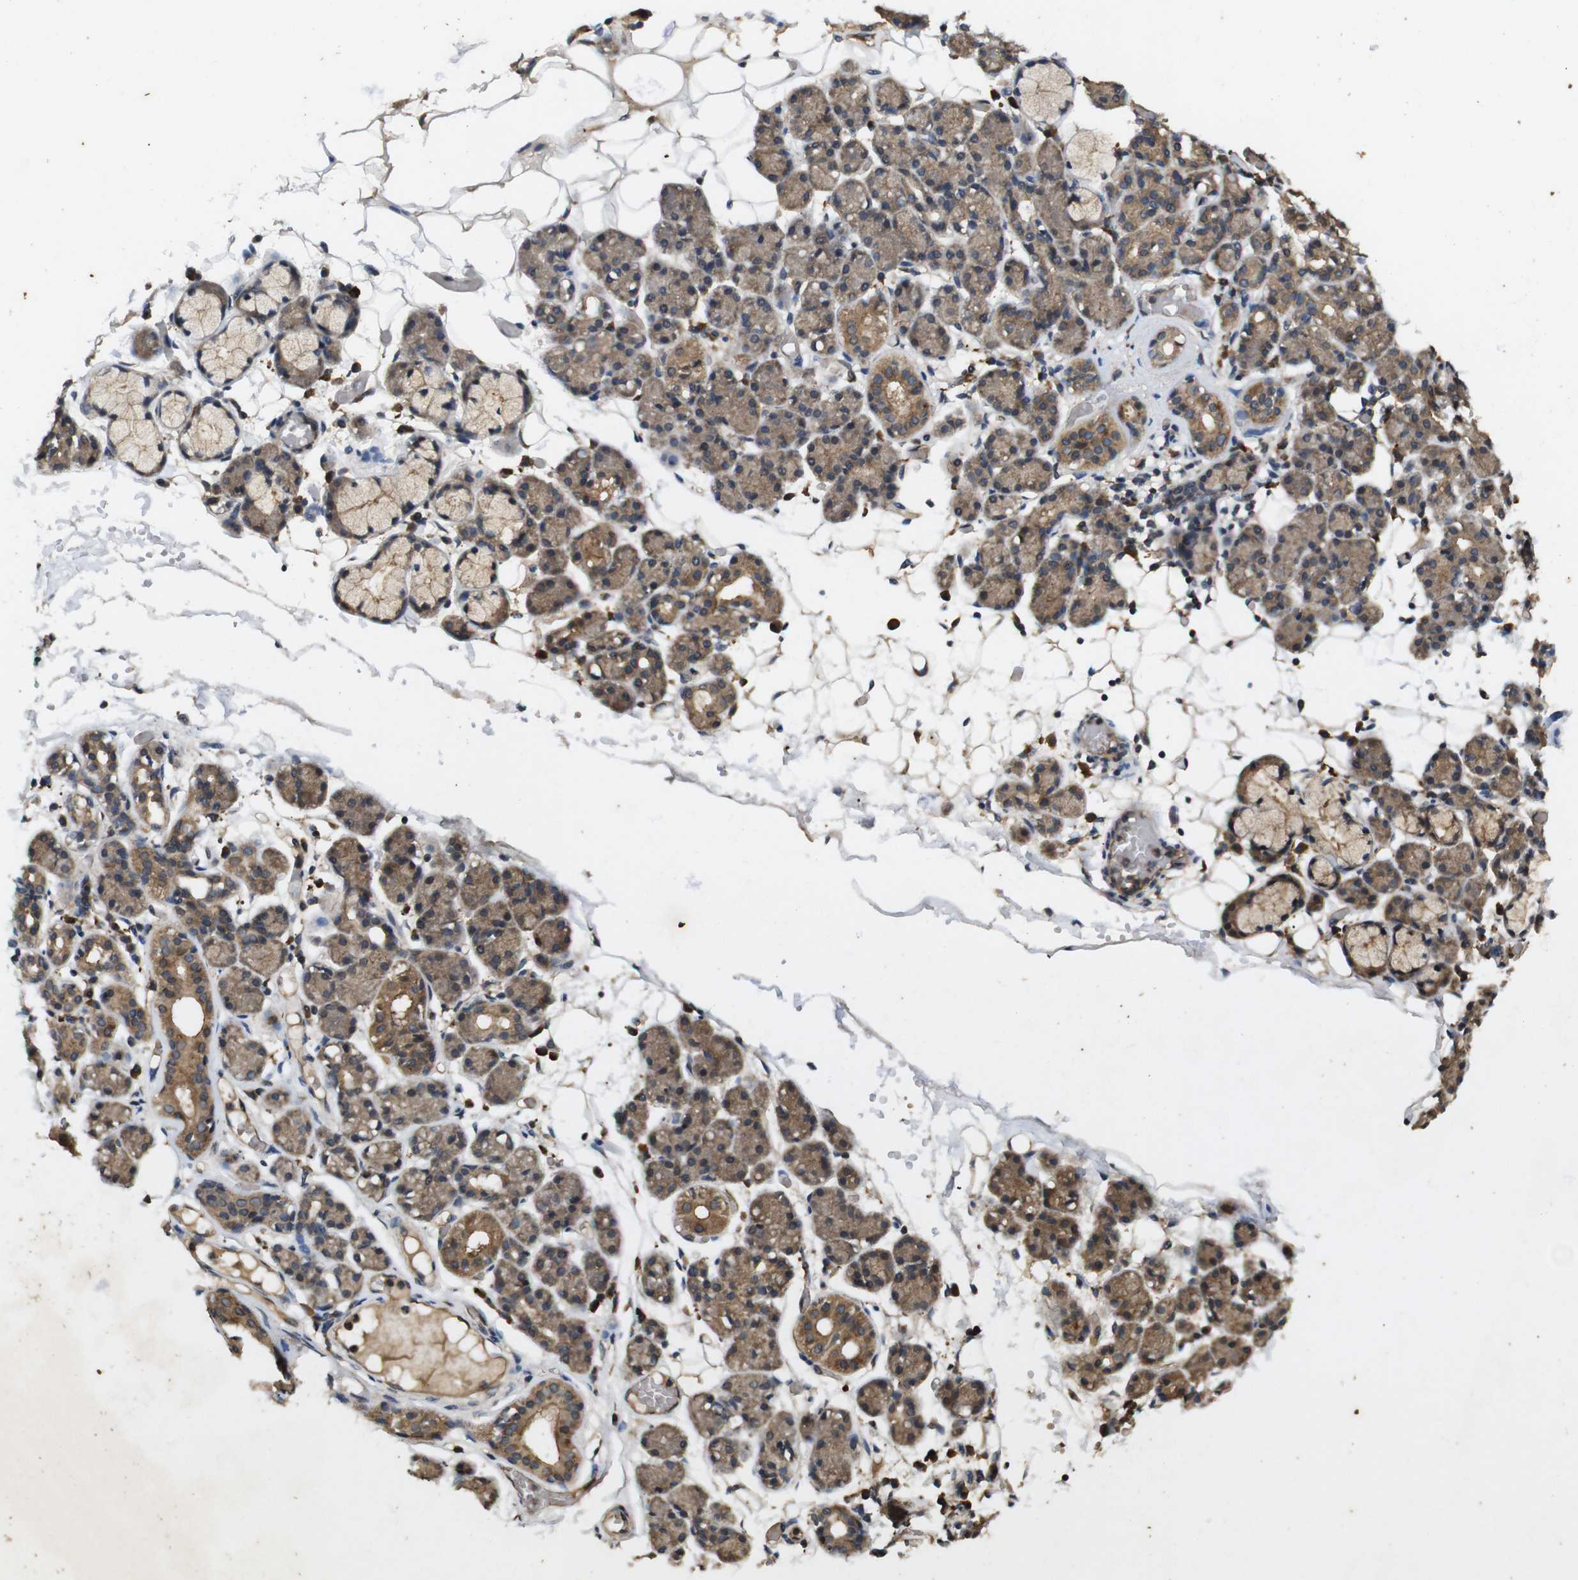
{"staining": {"intensity": "moderate", "quantity": ">75%", "location": "cytoplasmic/membranous"}, "tissue": "salivary gland", "cell_type": "Glandular cells", "image_type": "normal", "snomed": [{"axis": "morphology", "description": "Normal tissue, NOS"}, {"axis": "topography", "description": "Salivary gland"}], "caption": "This photomicrograph displays immunohistochemistry (IHC) staining of benign human salivary gland, with medium moderate cytoplasmic/membranous expression in about >75% of glandular cells.", "gene": "RIPK1", "patient": {"sex": "male", "age": 63}}